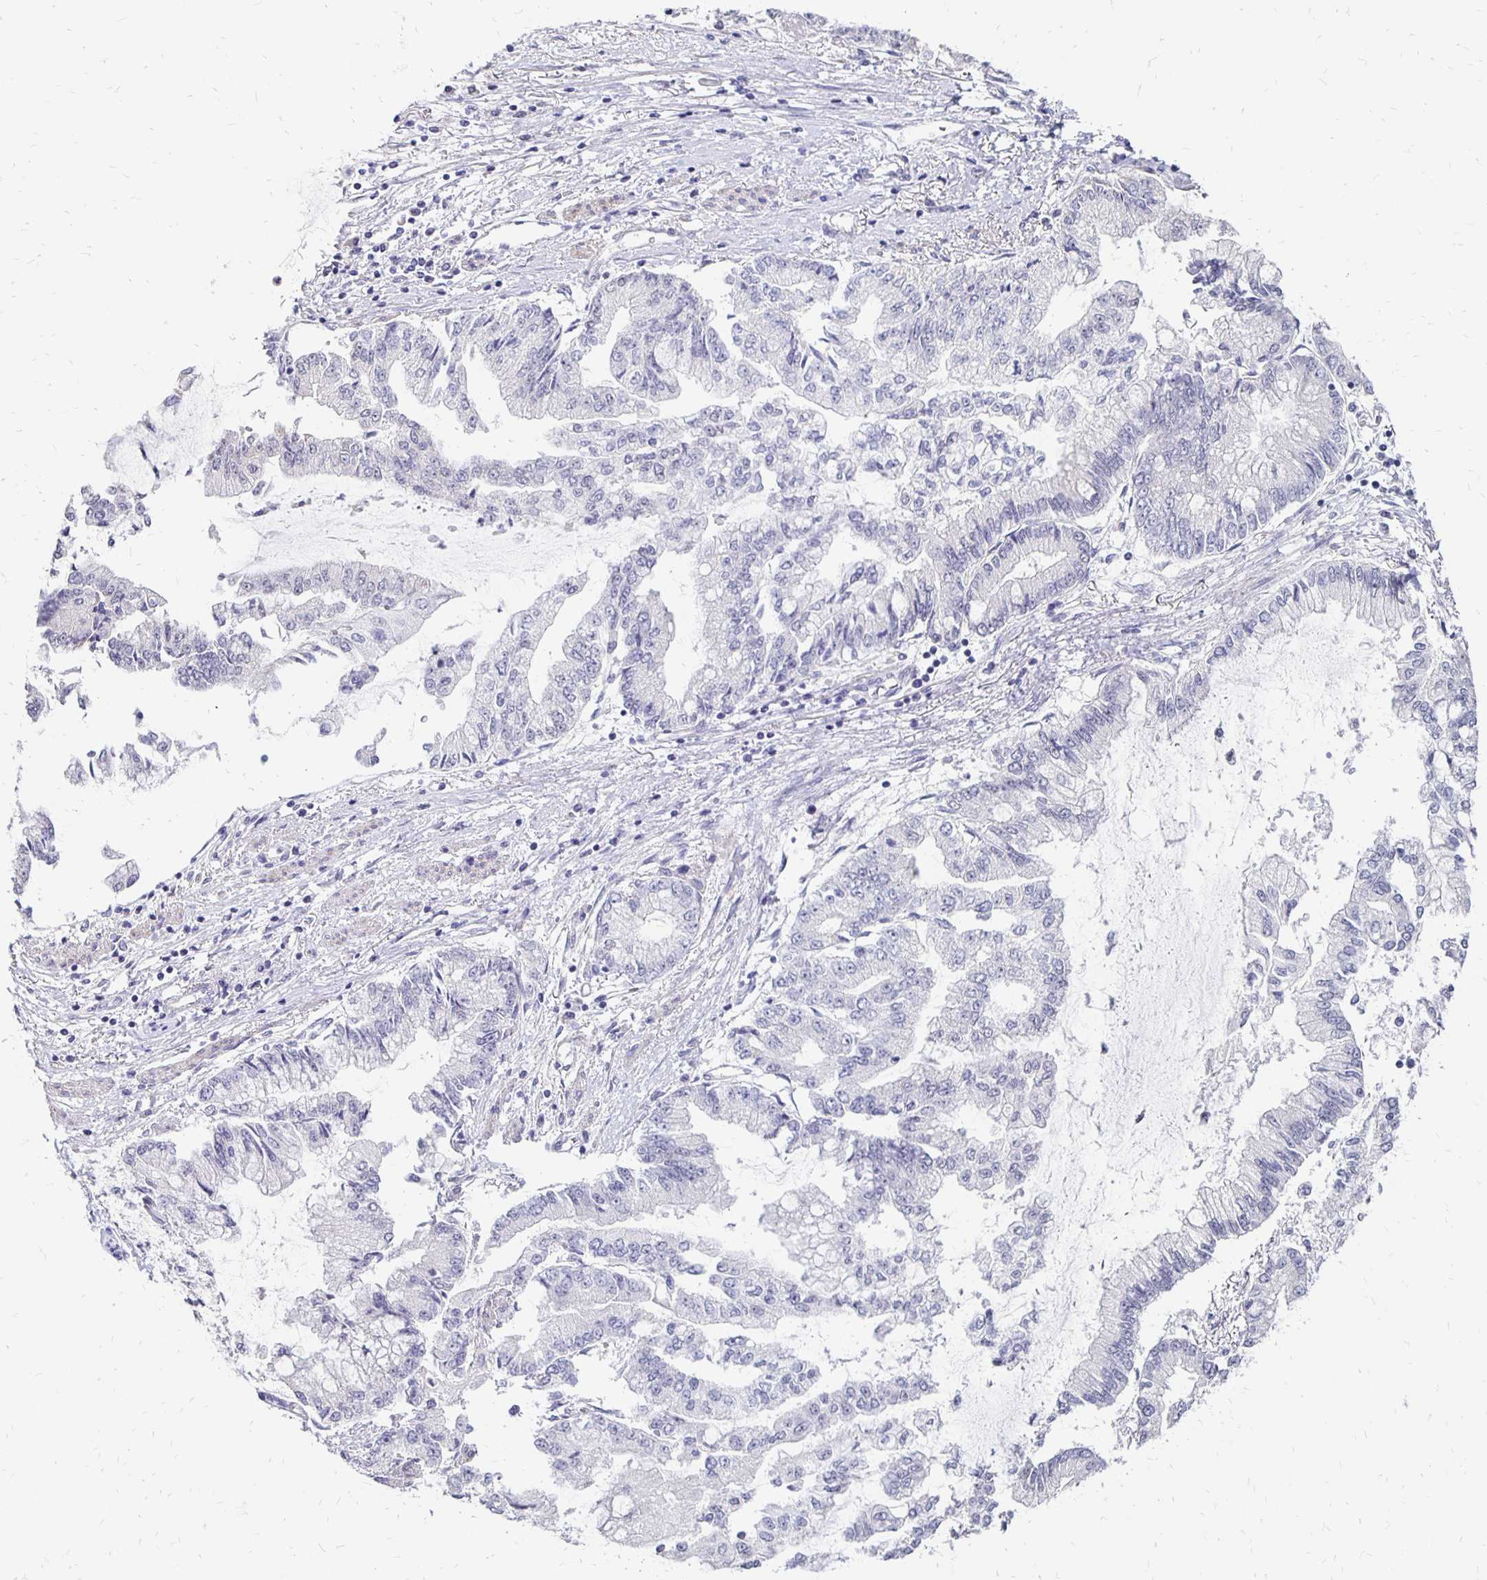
{"staining": {"intensity": "negative", "quantity": "none", "location": "none"}, "tissue": "stomach cancer", "cell_type": "Tumor cells", "image_type": "cancer", "snomed": [{"axis": "morphology", "description": "Adenocarcinoma, NOS"}, {"axis": "topography", "description": "Stomach, upper"}], "caption": "A photomicrograph of human adenocarcinoma (stomach) is negative for staining in tumor cells.", "gene": "ATOSB", "patient": {"sex": "female", "age": 74}}